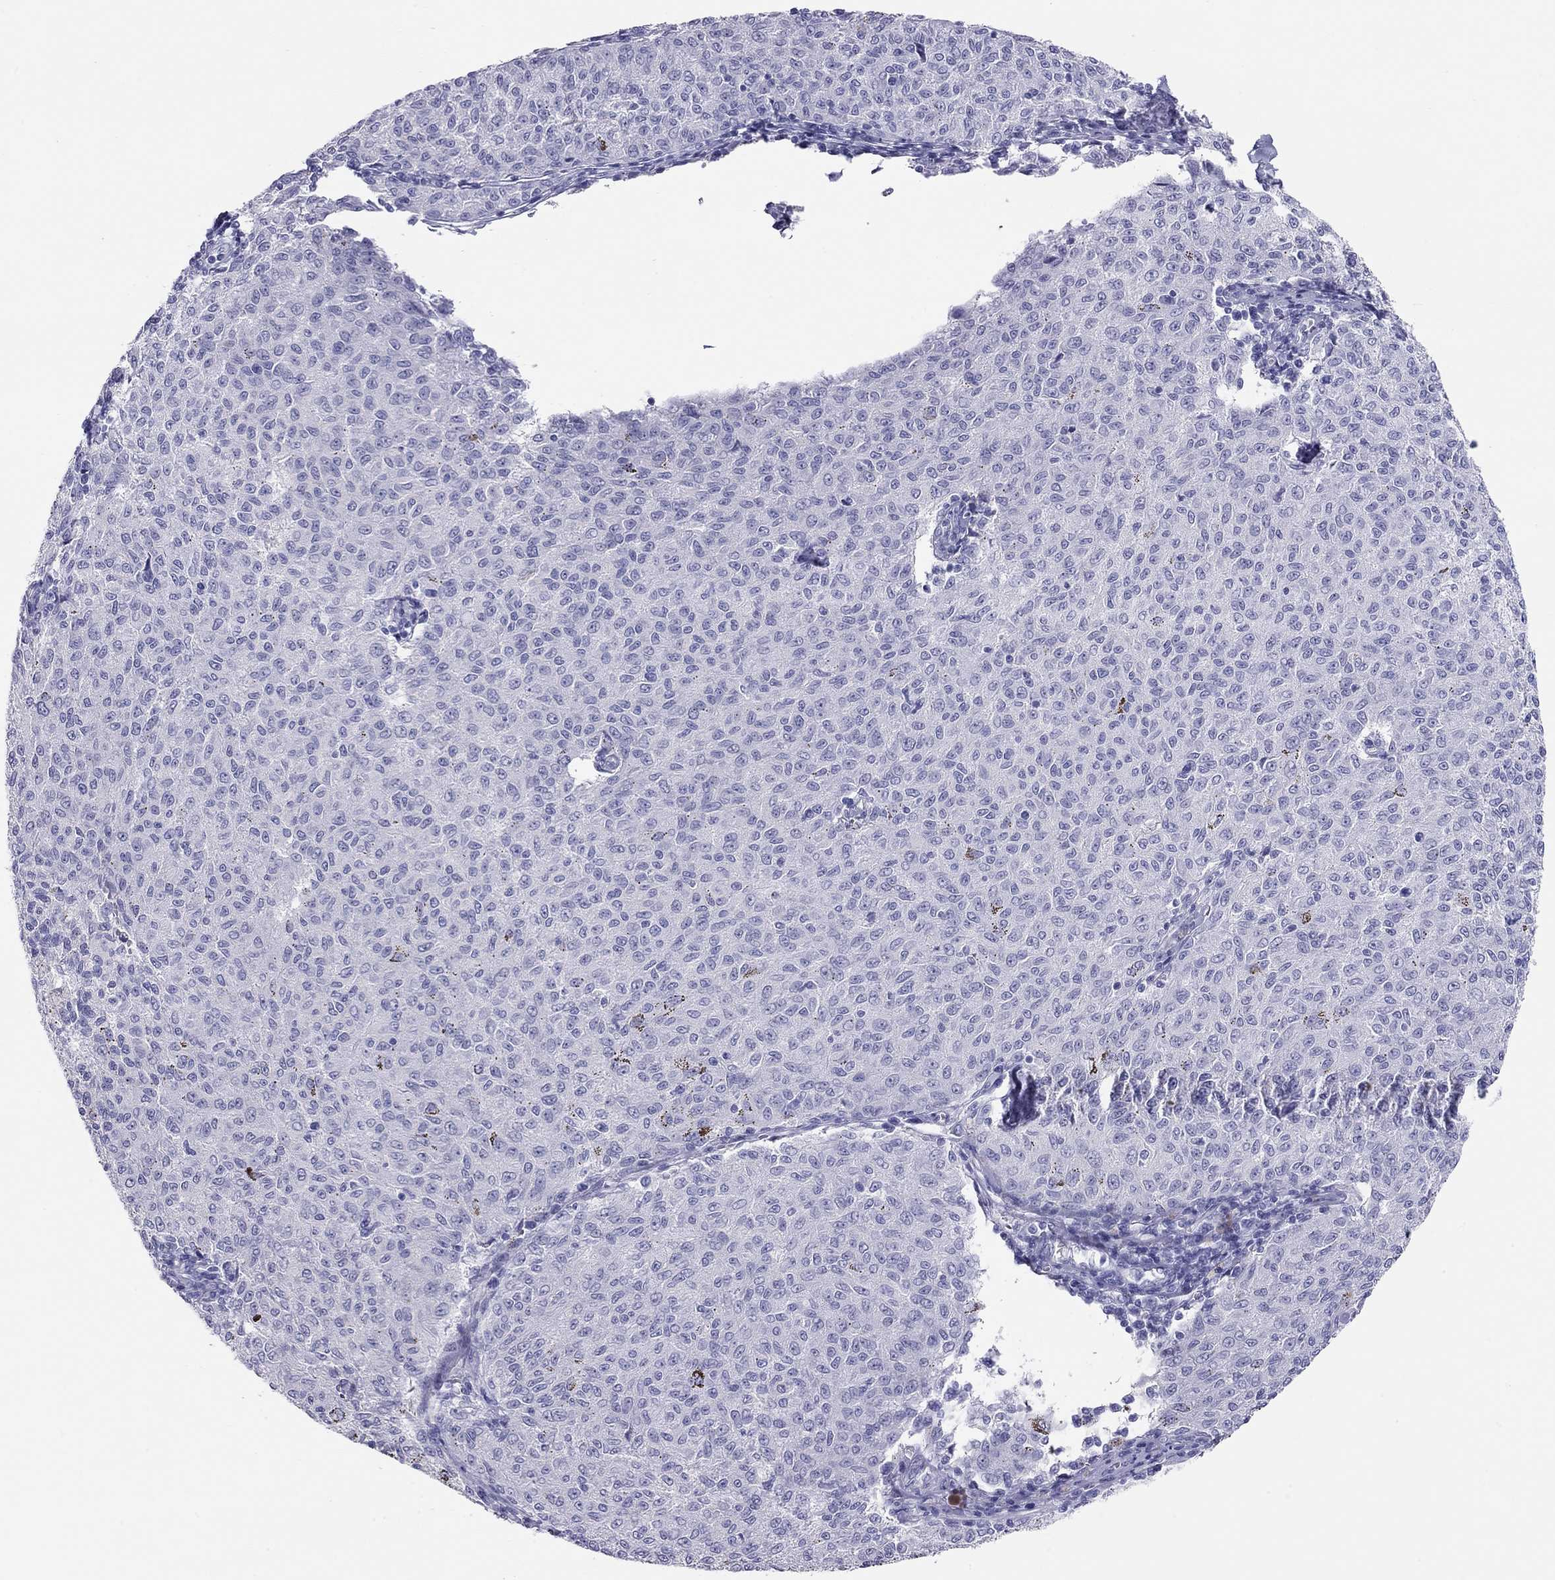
{"staining": {"intensity": "negative", "quantity": "none", "location": "none"}, "tissue": "melanoma", "cell_type": "Tumor cells", "image_type": "cancer", "snomed": [{"axis": "morphology", "description": "Malignant melanoma, NOS"}, {"axis": "topography", "description": "Skin"}], "caption": "The photomicrograph reveals no significant staining in tumor cells of malignant melanoma. (Immunohistochemistry (ihc), brightfield microscopy, high magnification).", "gene": "KCNV2", "patient": {"sex": "female", "age": 72}}